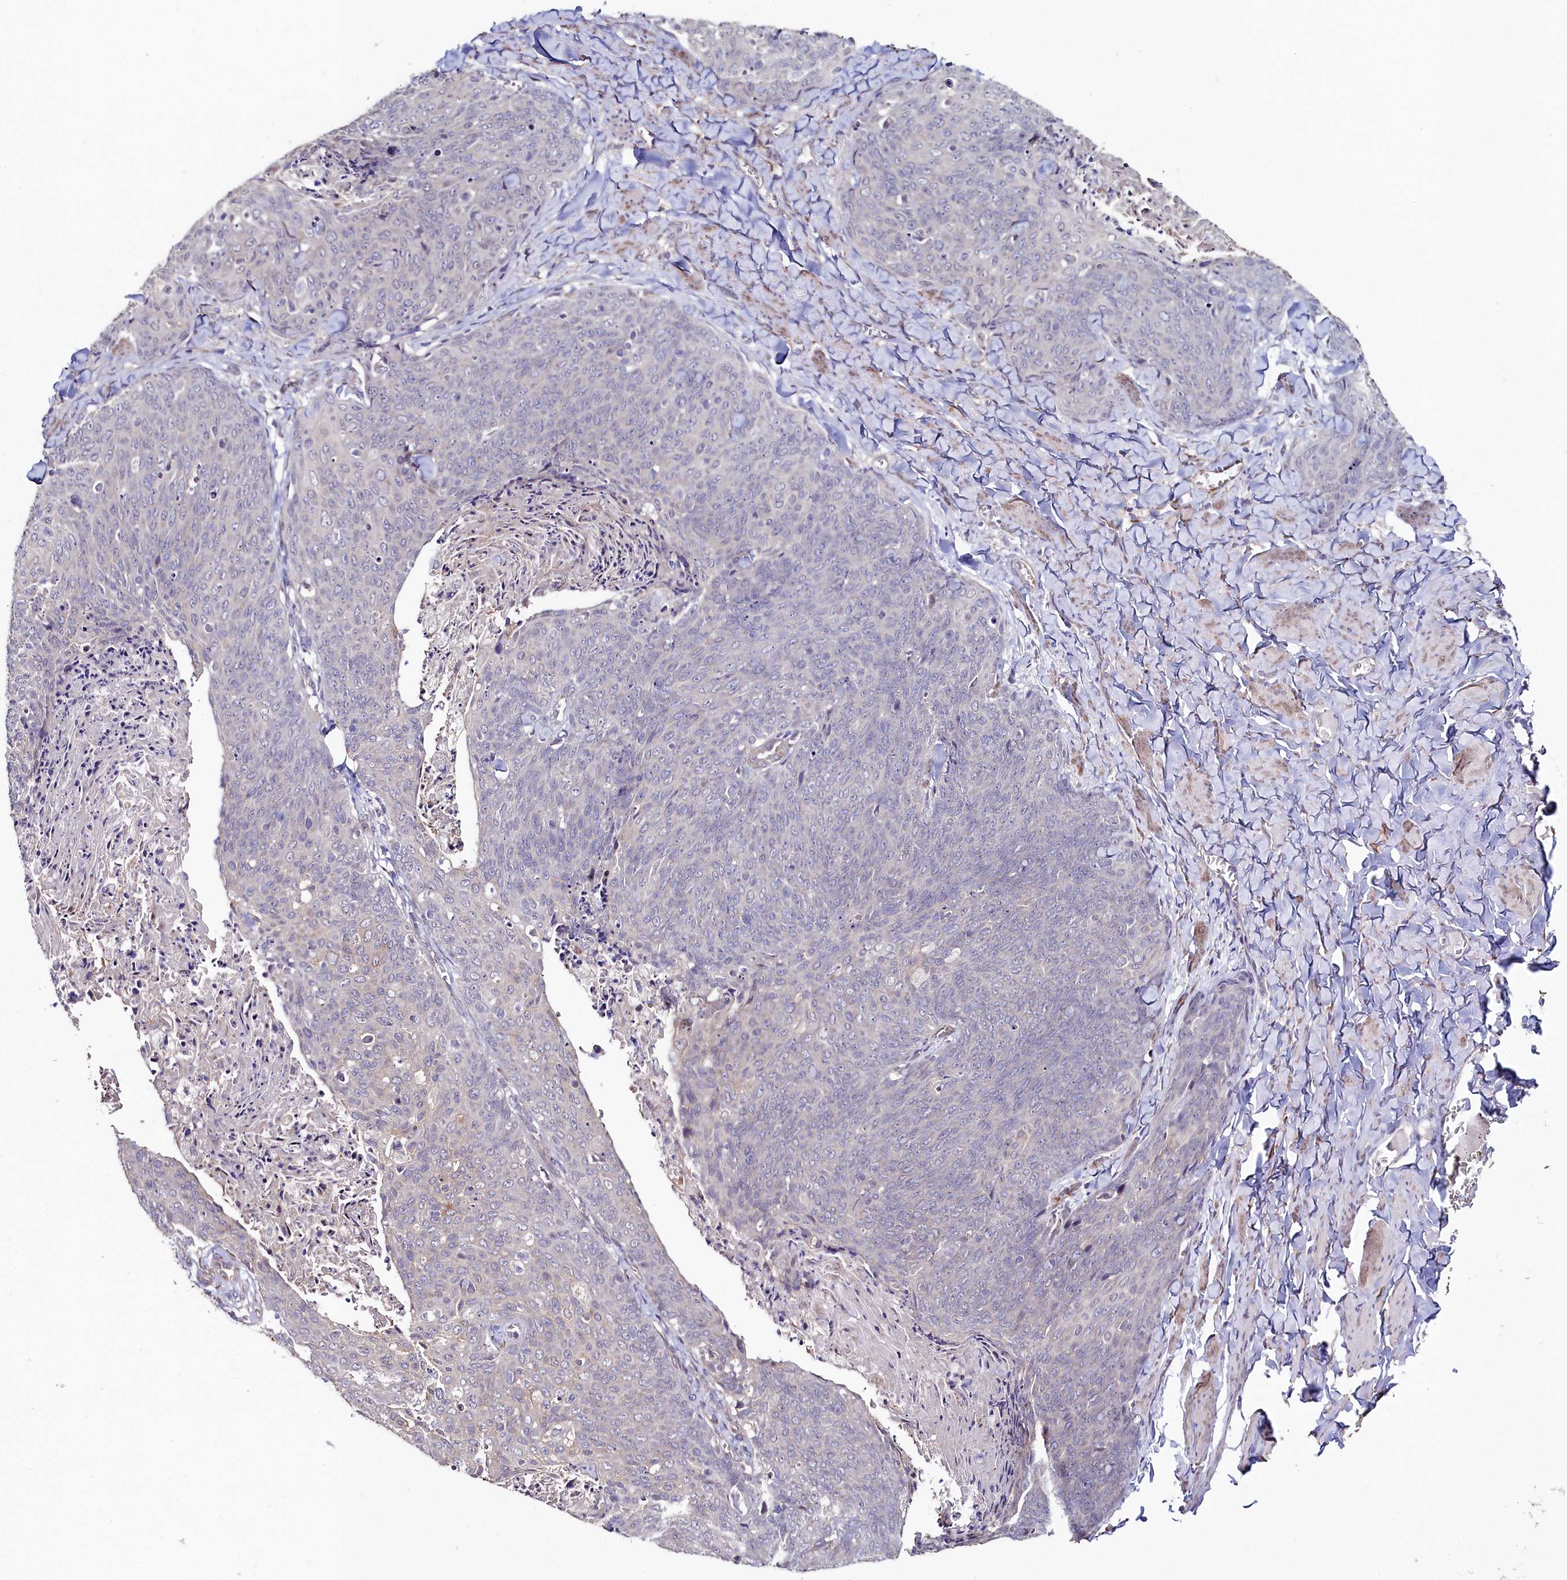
{"staining": {"intensity": "negative", "quantity": "none", "location": "none"}, "tissue": "skin cancer", "cell_type": "Tumor cells", "image_type": "cancer", "snomed": [{"axis": "morphology", "description": "Squamous cell carcinoma, NOS"}, {"axis": "topography", "description": "Skin"}, {"axis": "topography", "description": "Vulva"}], "caption": "An immunohistochemistry photomicrograph of skin cancer (squamous cell carcinoma) is shown. There is no staining in tumor cells of skin cancer (squamous cell carcinoma).", "gene": "C4orf19", "patient": {"sex": "female", "age": 85}}